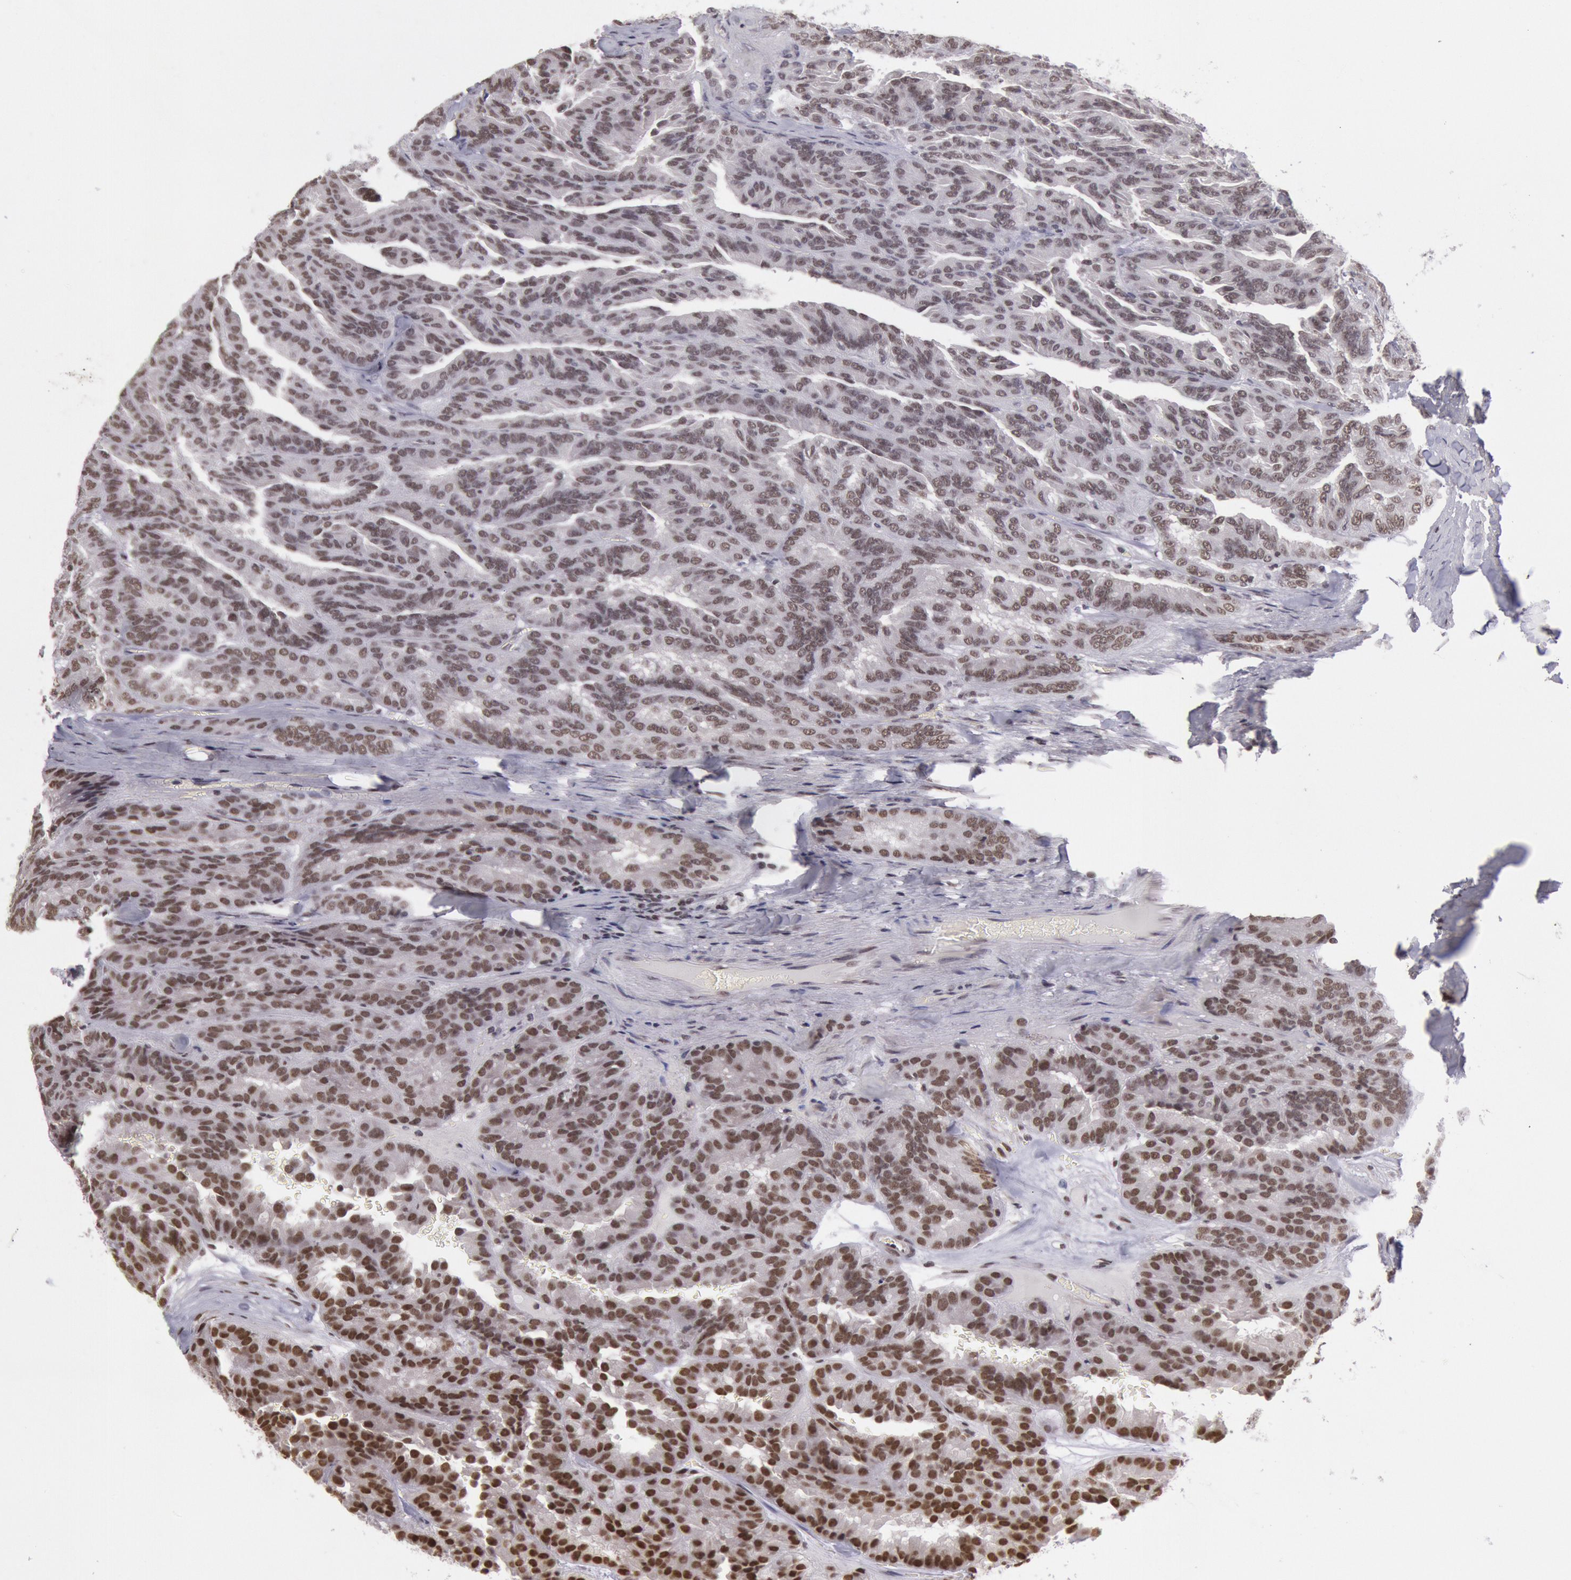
{"staining": {"intensity": "moderate", "quantity": ">75%", "location": "nuclear"}, "tissue": "renal cancer", "cell_type": "Tumor cells", "image_type": "cancer", "snomed": [{"axis": "morphology", "description": "Adenocarcinoma, NOS"}, {"axis": "topography", "description": "Kidney"}], "caption": "Immunohistochemistry (IHC) image of renal cancer (adenocarcinoma) stained for a protein (brown), which reveals medium levels of moderate nuclear positivity in about >75% of tumor cells.", "gene": "NKAP", "patient": {"sex": "male", "age": 46}}